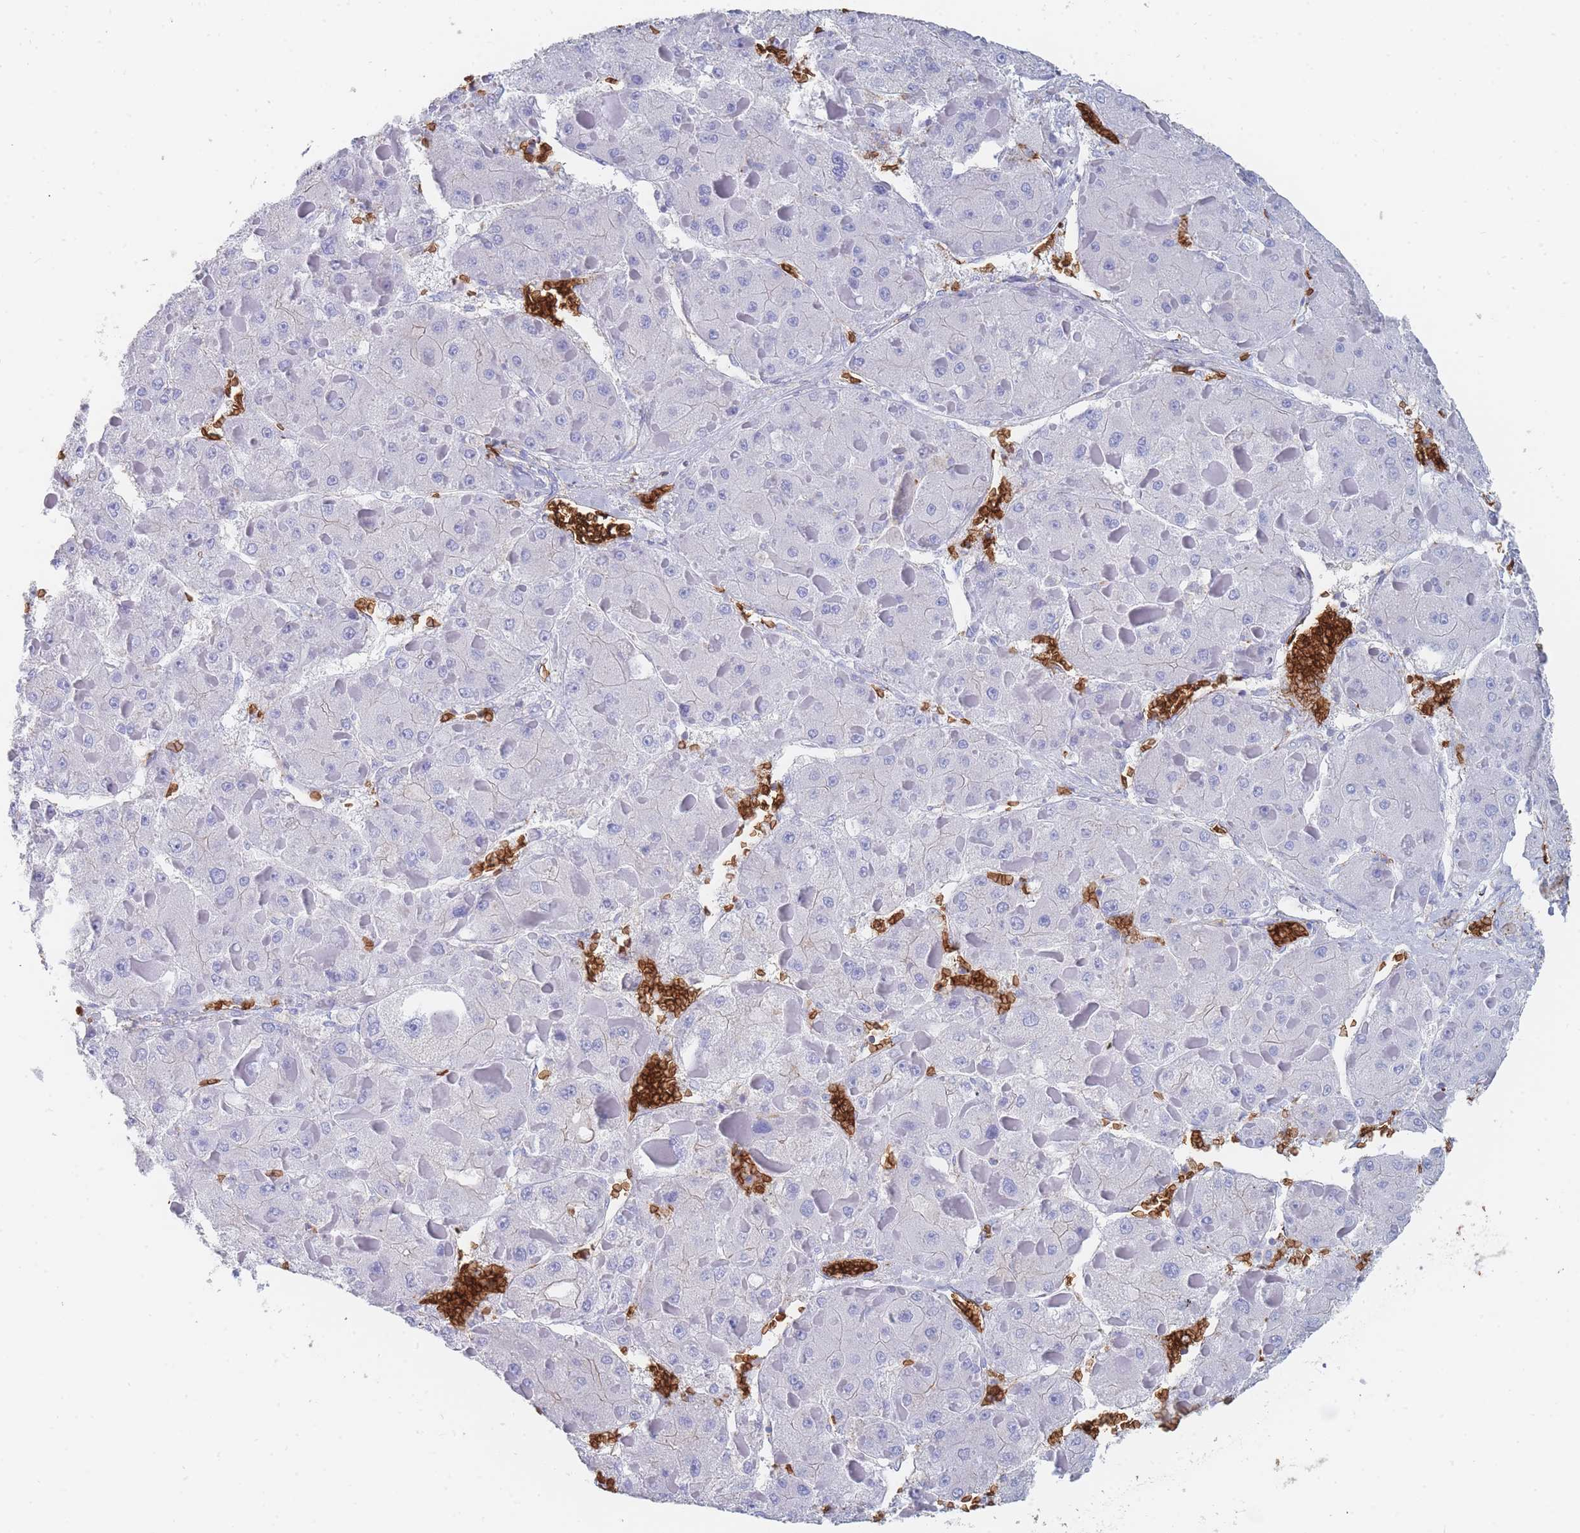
{"staining": {"intensity": "negative", "quantity": "none", "location": "none"}, "tissue": "liver cancer", "cell_type": "Tumor cells", "image_type": "cancer", "snomed": [{"axis": "morphology", "description": "Carcinoma, Hepatocellular, NOS"}, {"axis": "topography", "description": "Liver"}], "caption": "Liver hepatocellular carcinoma was stained to show a protein in brown. There is no significant staining in tumor cells.", "gene": "SLC2A1", "patient": {"sex": "female", "age": 73}}